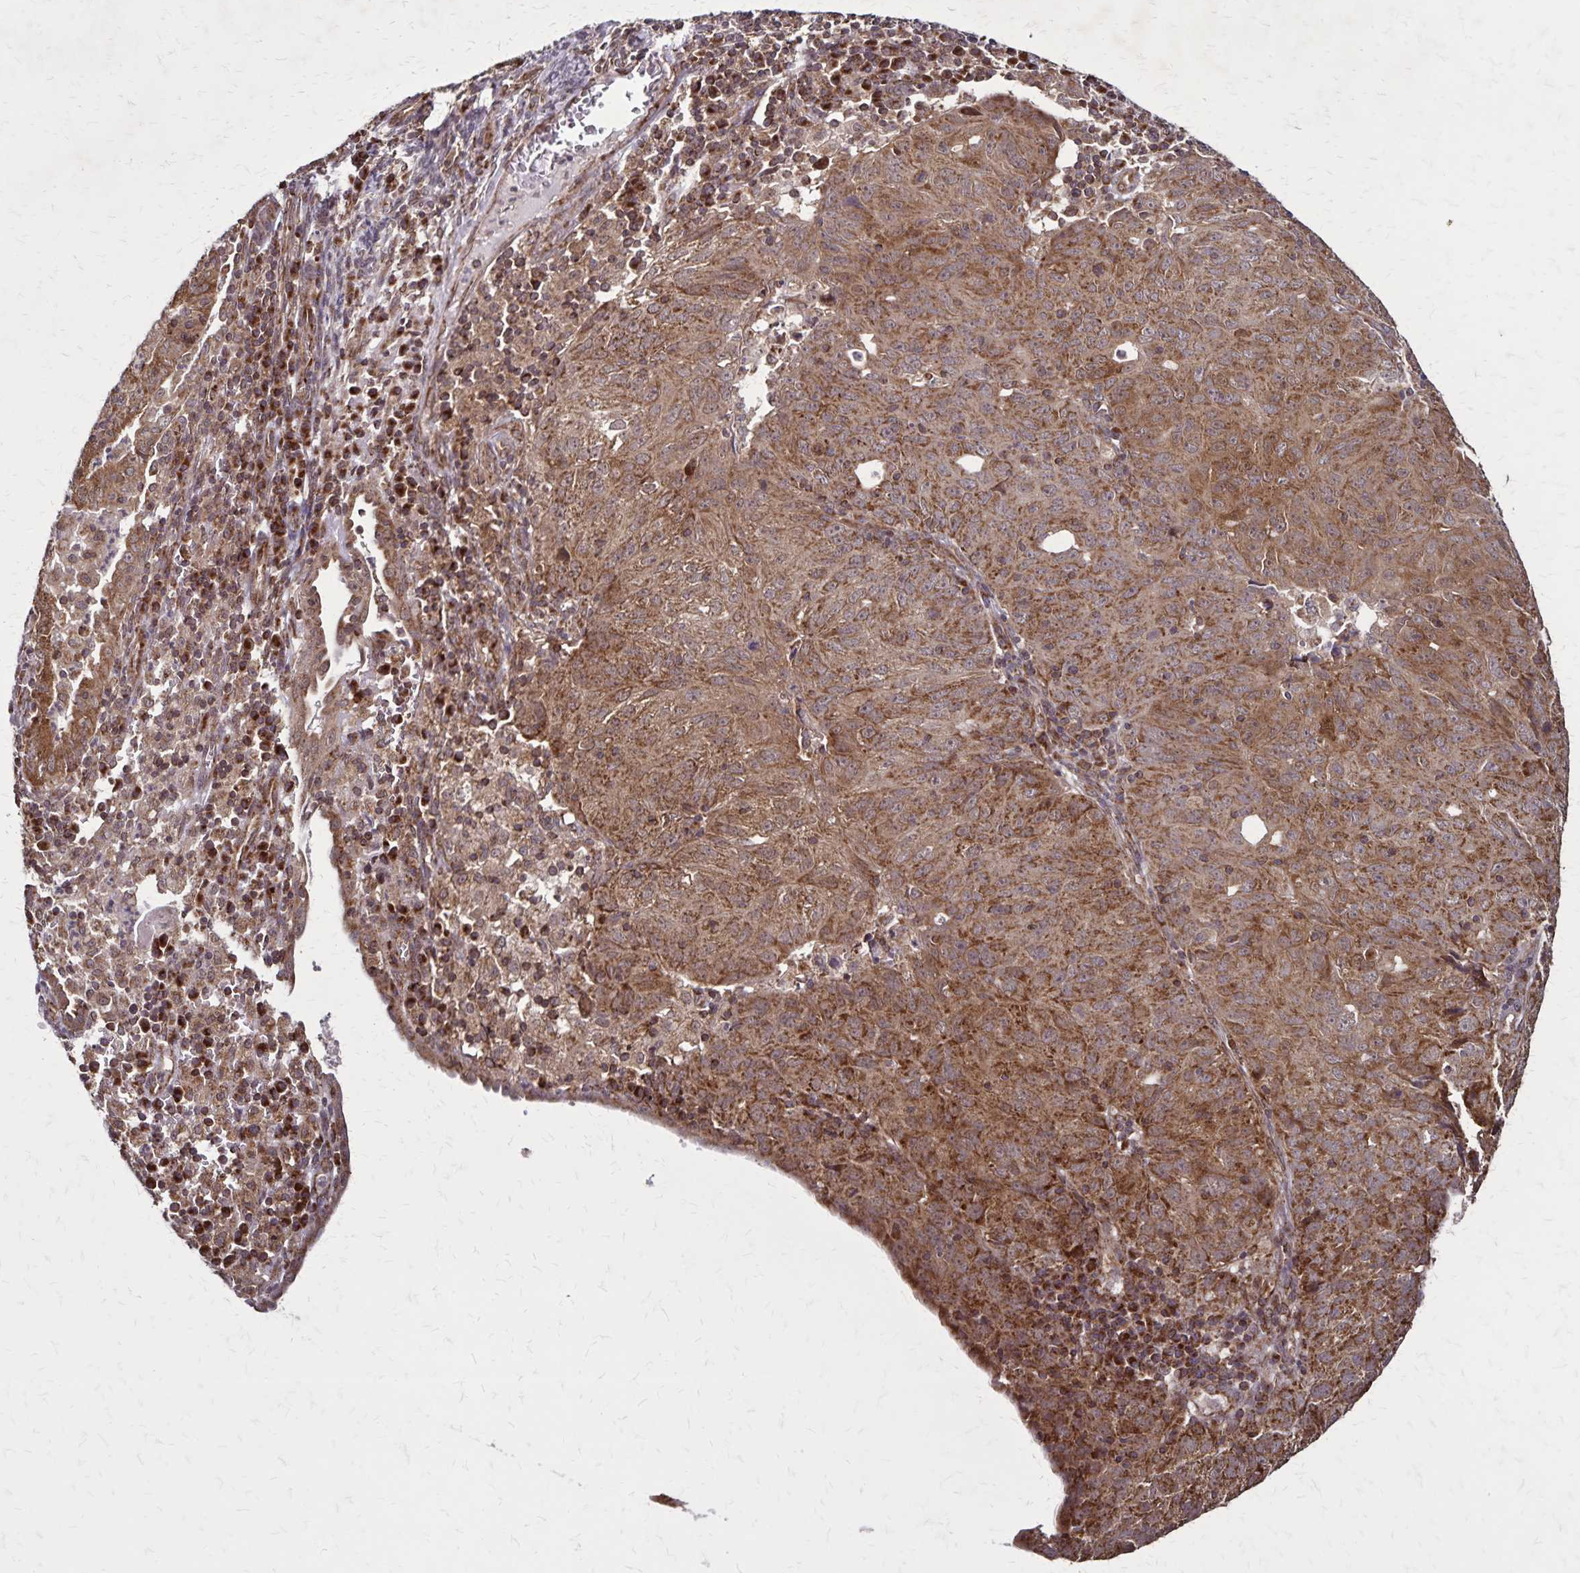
{"staining": {"intensity": "moderate", "quantity": ">75%", "location": "cytoplasmic/membranous"}, "tissue": "cervical cancer", "cell_type": "Tumor cells", "image_type": "cancer", "snomed": [{"axis": "morphology", "description": "Adenocarcinoma, NOS"}, {"axis": "topography", "description": "Cervix"}], "caption": "This photomicrograph reveals immunohistochemistry (IHC) staining of cervical cancer (adenocarcinoma), with medium moderate cytoplasmic/membranous staining in about >75% of tumor cells.", "gene": "NFS1", "patient": {"sex": "female", "age": 56}}